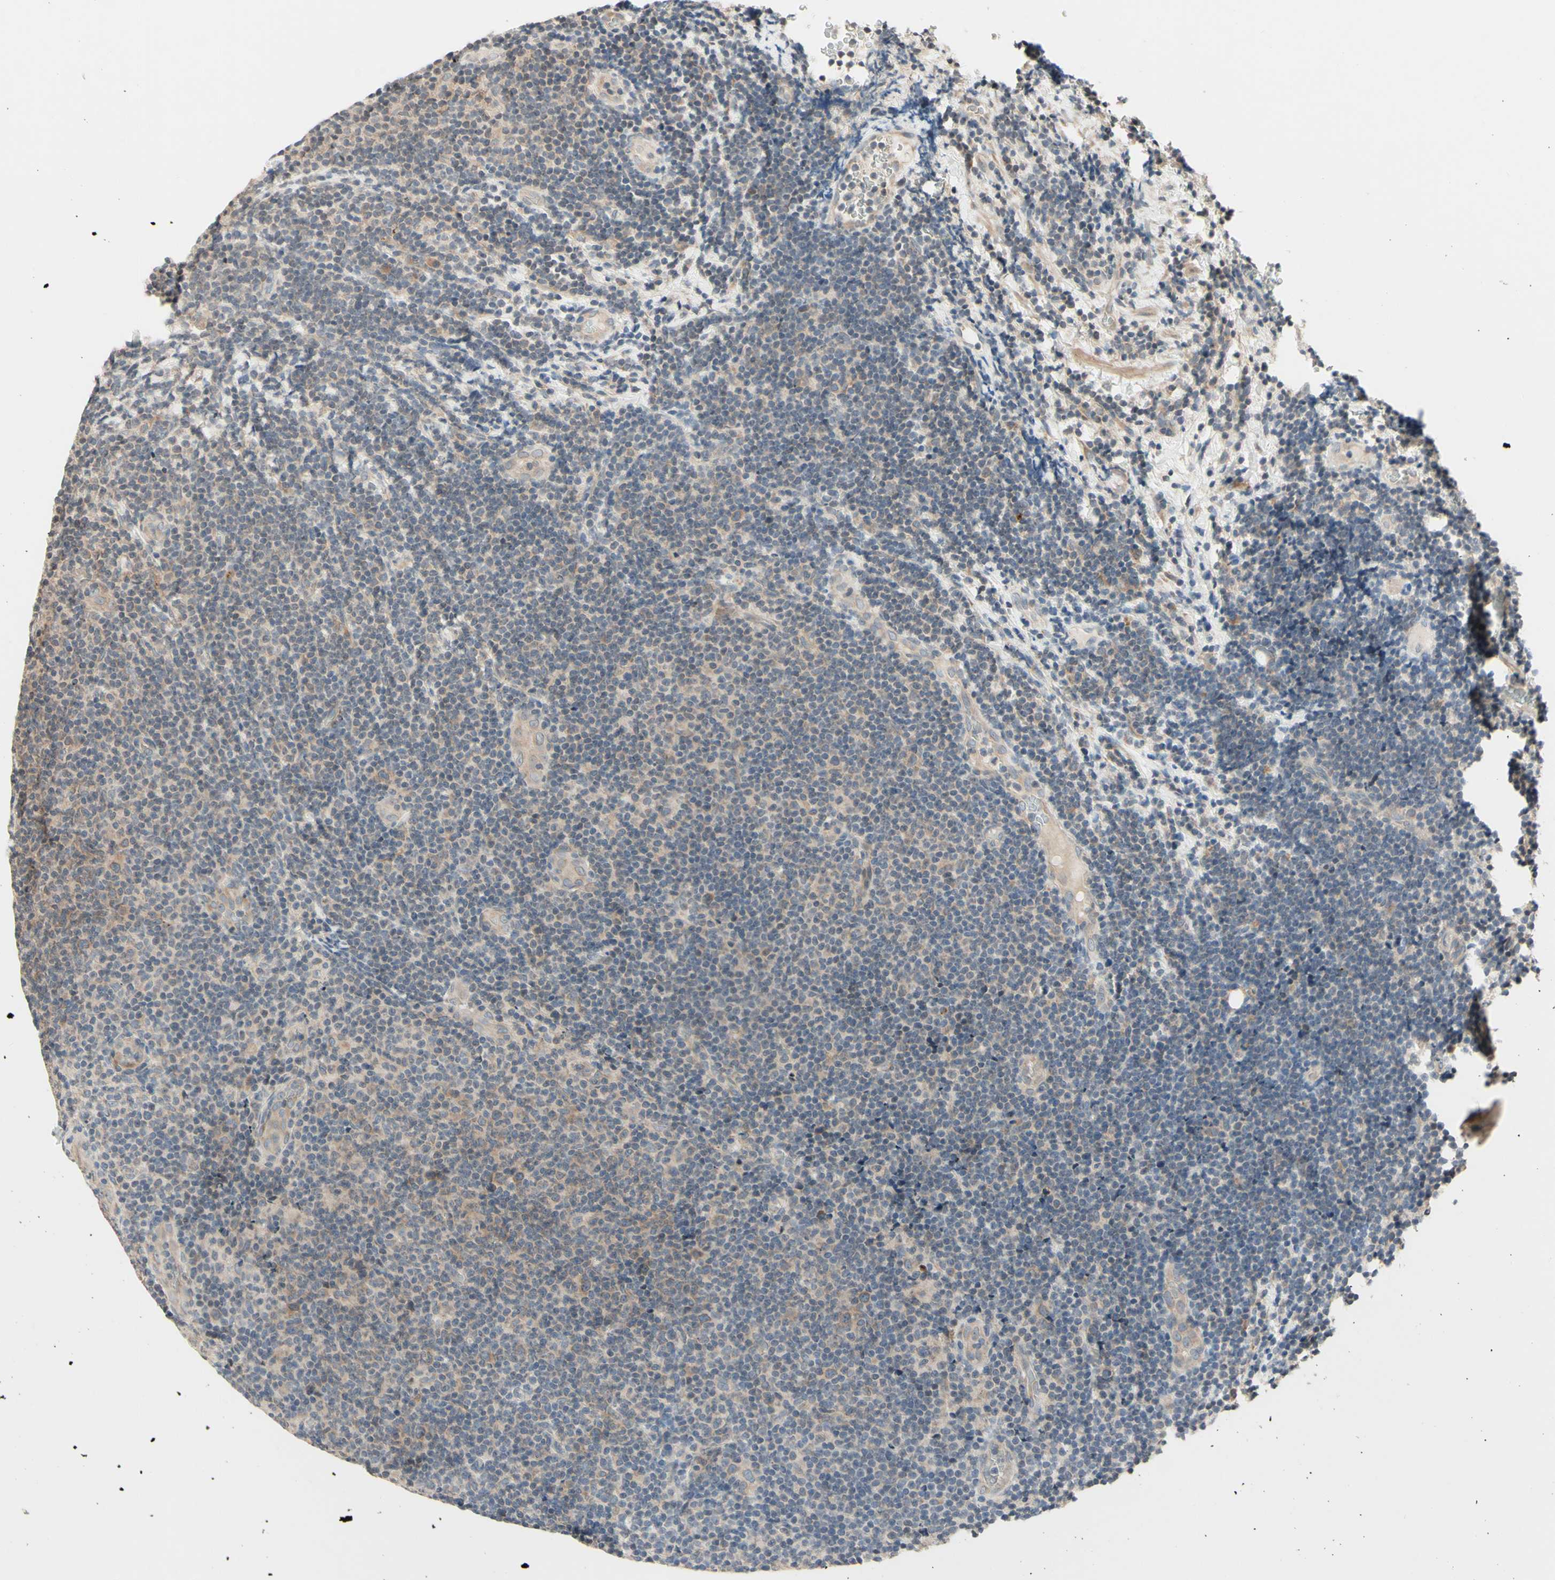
{"staining": {"intensity": "negative", "quantity": "none", "location": "none"}, "tissue": "lymphoma", "cell_type": "Tumor cells", "image_type": "cancer", "snomed": [{"axis": "morphology", "description": "Malignant lymphoma, non-Hodgkin's type, Low grade"}, {"axis": "topography", "description": "Lymph node"}], "caption": "This is an immunohistochemistry image of lymphoma. There is no positivity in tumor cells.", "gene": "ZW10", "patient": {"sex": "male", "age": 83}}